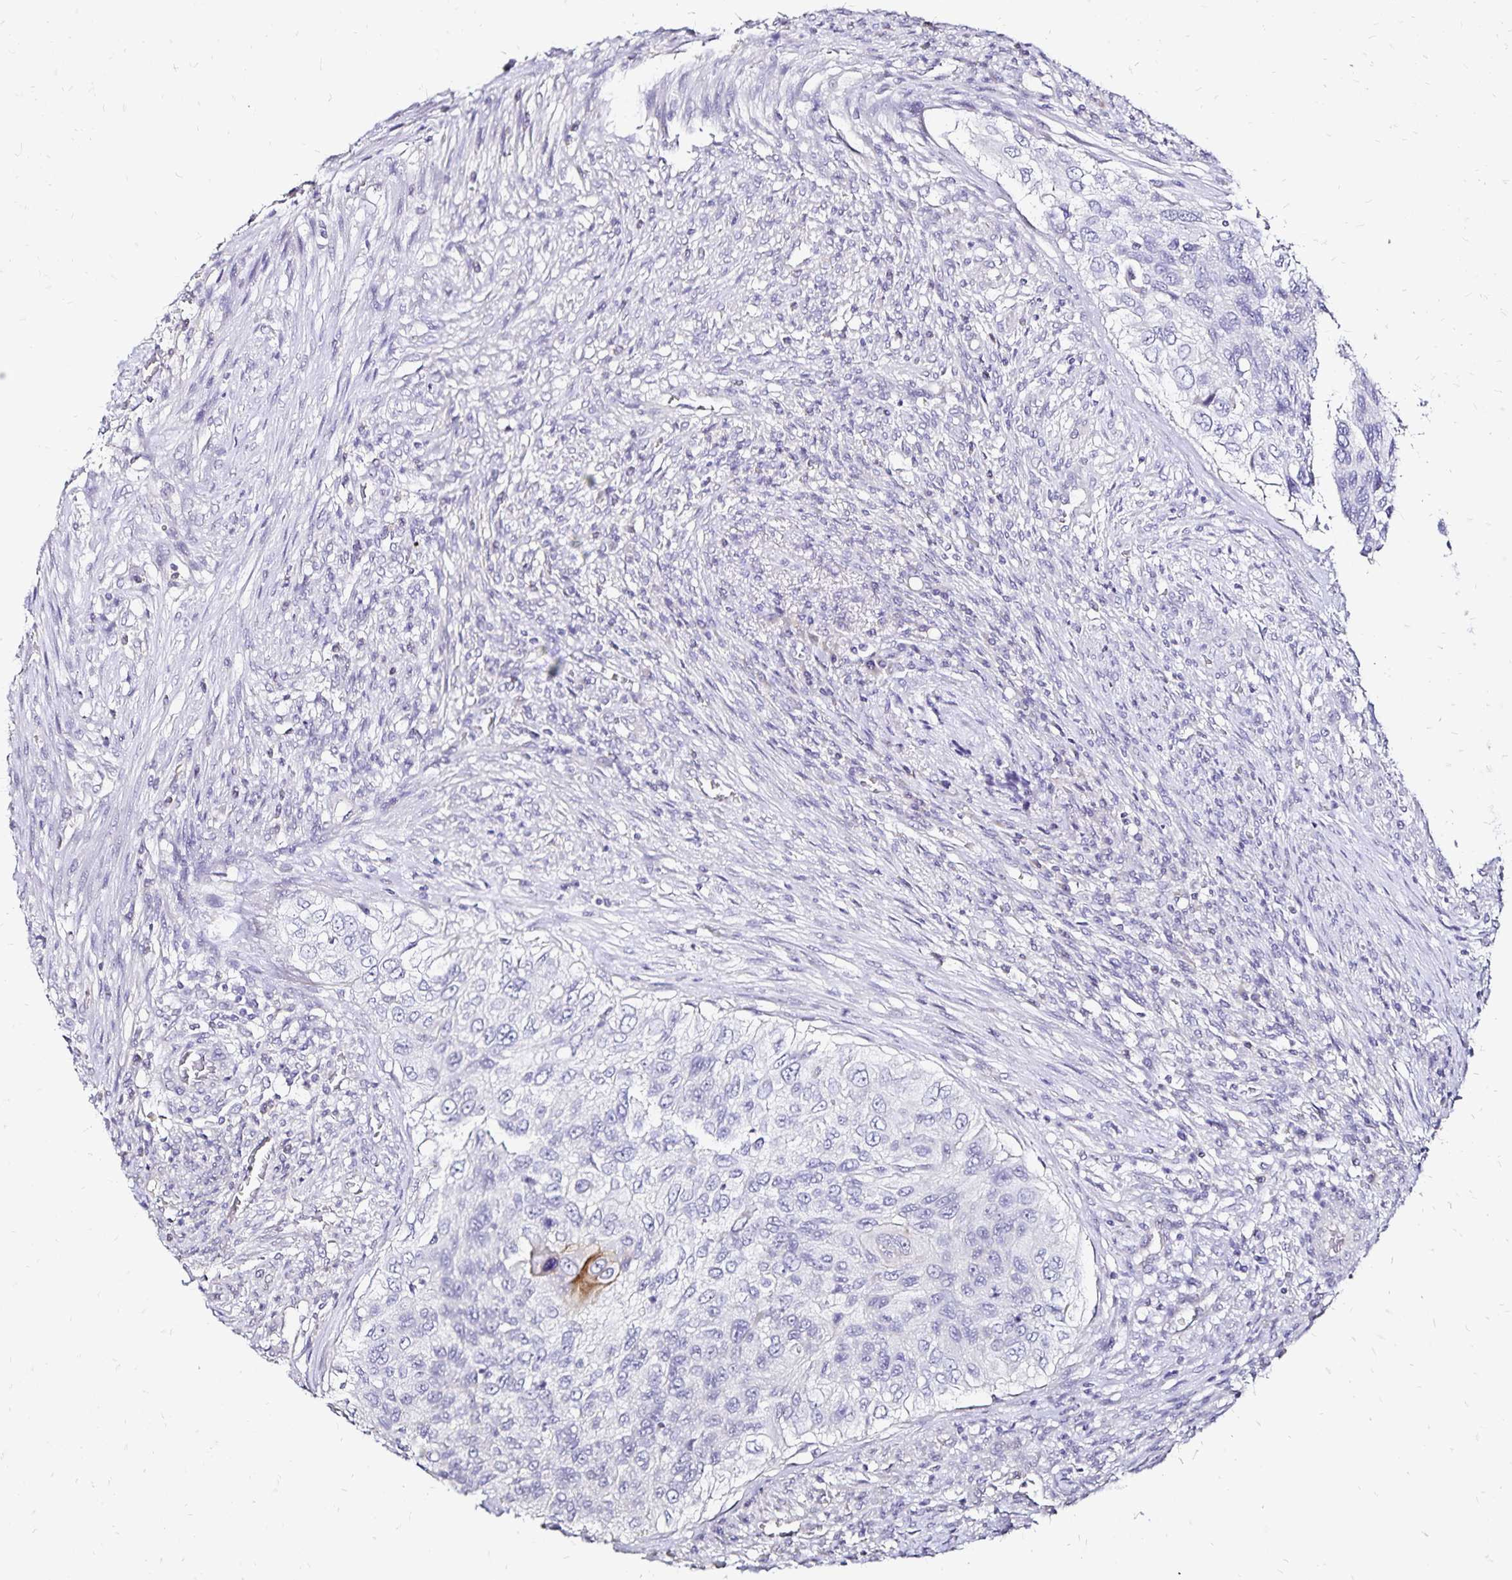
{"staining": {"intensity": "weak", "quantity": "<25%", "location": "cytoplasmic/membranous"}, "tissue": "urothelial cancer", "cell_type": "Tumor cells", "image_type": "cancer", "snomed": [{"axis": "morphology", "description": "Urothelial carcinoma, High grade"}, {"axis": "topography", "description": "Urinary bladder"}], "caption": "Protein analysis of urothelial cancer shows no significant positivity in tumor cells.", "gene": "SLC5A1", "patient": {"sex": "female", "age": 60}}